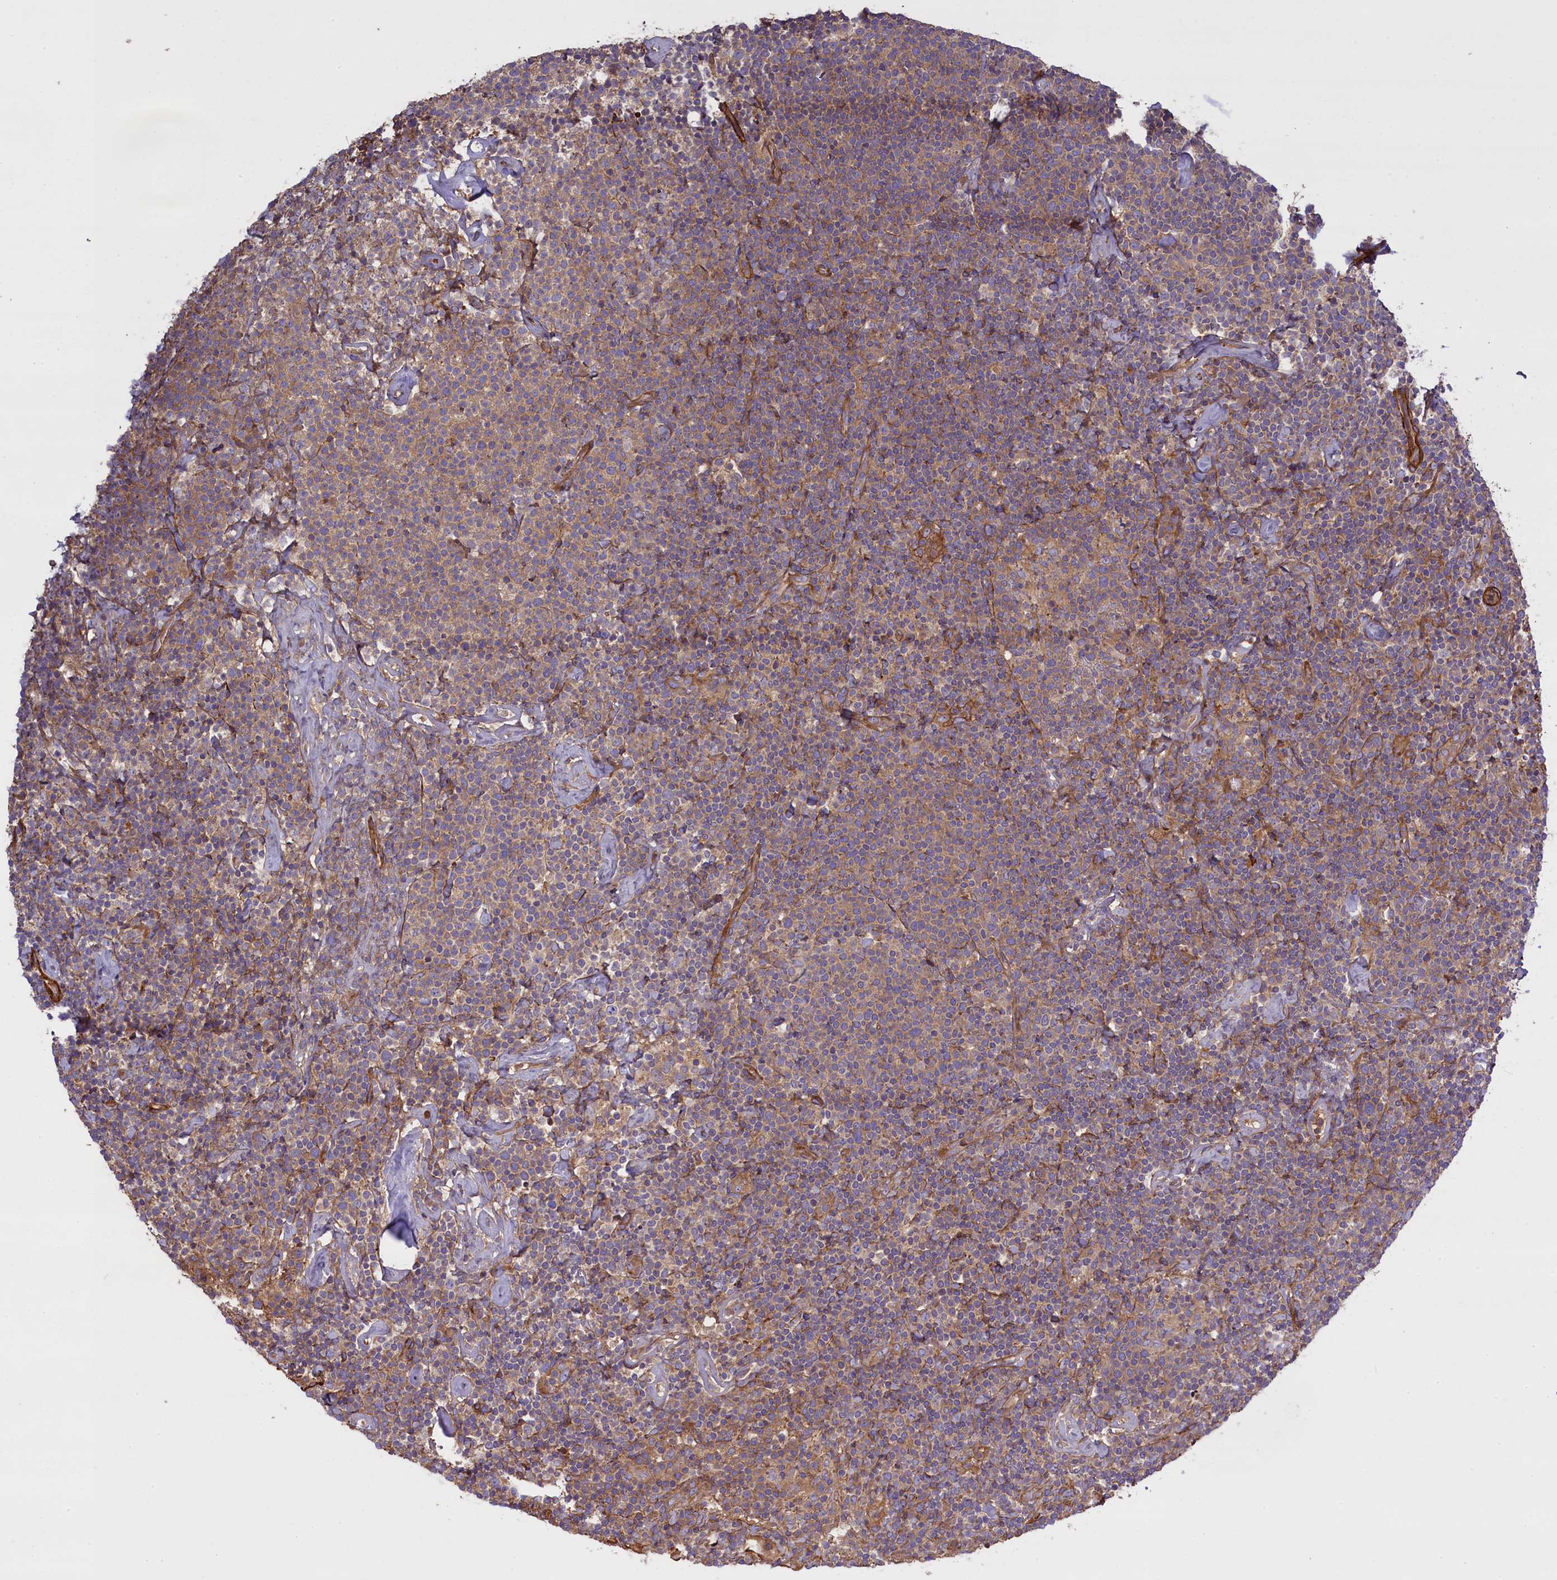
{"staining": {"intensity": "weak", "quantity": ">75%", "location": "cytoplasmic/membranous"}, "tissue": "lymphoma", "cell_type": "Tumor cells", "image_type": "cancer", "snomed": [{"axis": "morphology", "description": "Malignant lymphoma, non-Hodgkin's type, High grade"}, {"axis": "topography", "description": "Lymph node"}], "caption": "Protein analysis of high-grade malignant lymphoma, non-Hodgkin's type tissue exhibits weak cytoplasmic/membranous staining in about >75% of tumor cells.", "gene": "FUZ", "patient": {"sex": "male", "age": 61}}